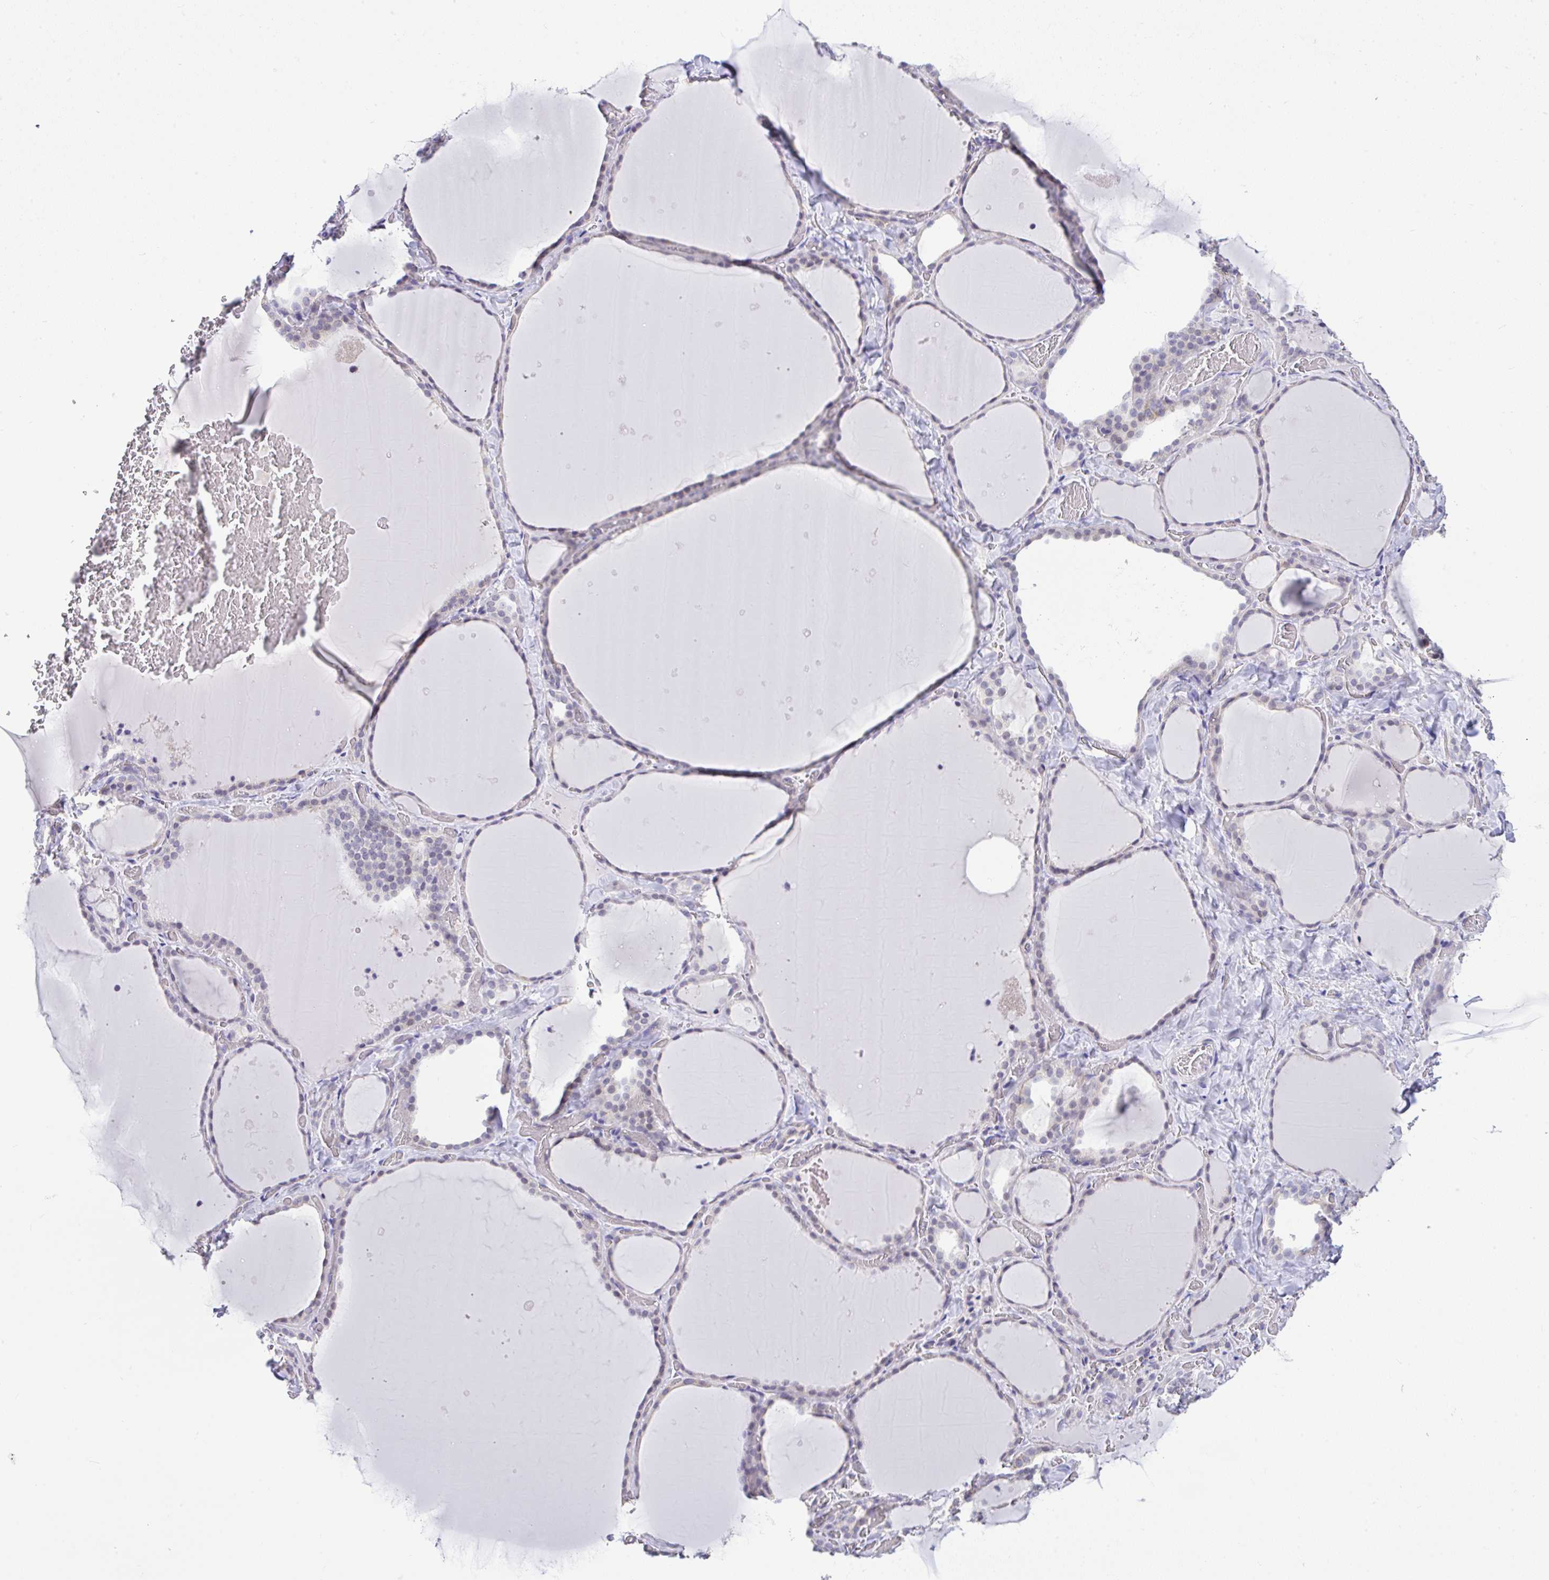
{"staining": {"intensity": "negative", "quantity": "none", "location": "none"}, "tissue": "thyroid gland", "cell_type": "Glandular cells", "image_type": "normal", "snomed": [{"axis": "morphology", "description": "Normal tissue, NOS"}, {"axis": "topography", "description": "Thyroid gland"}], "caption": "This is an immunohistochemistry (IHC) image of benign human thyroid gland. There is no expression in glandular cells.", "gene": "CTU1", "patient": {"sex": "female", "age": 36}}